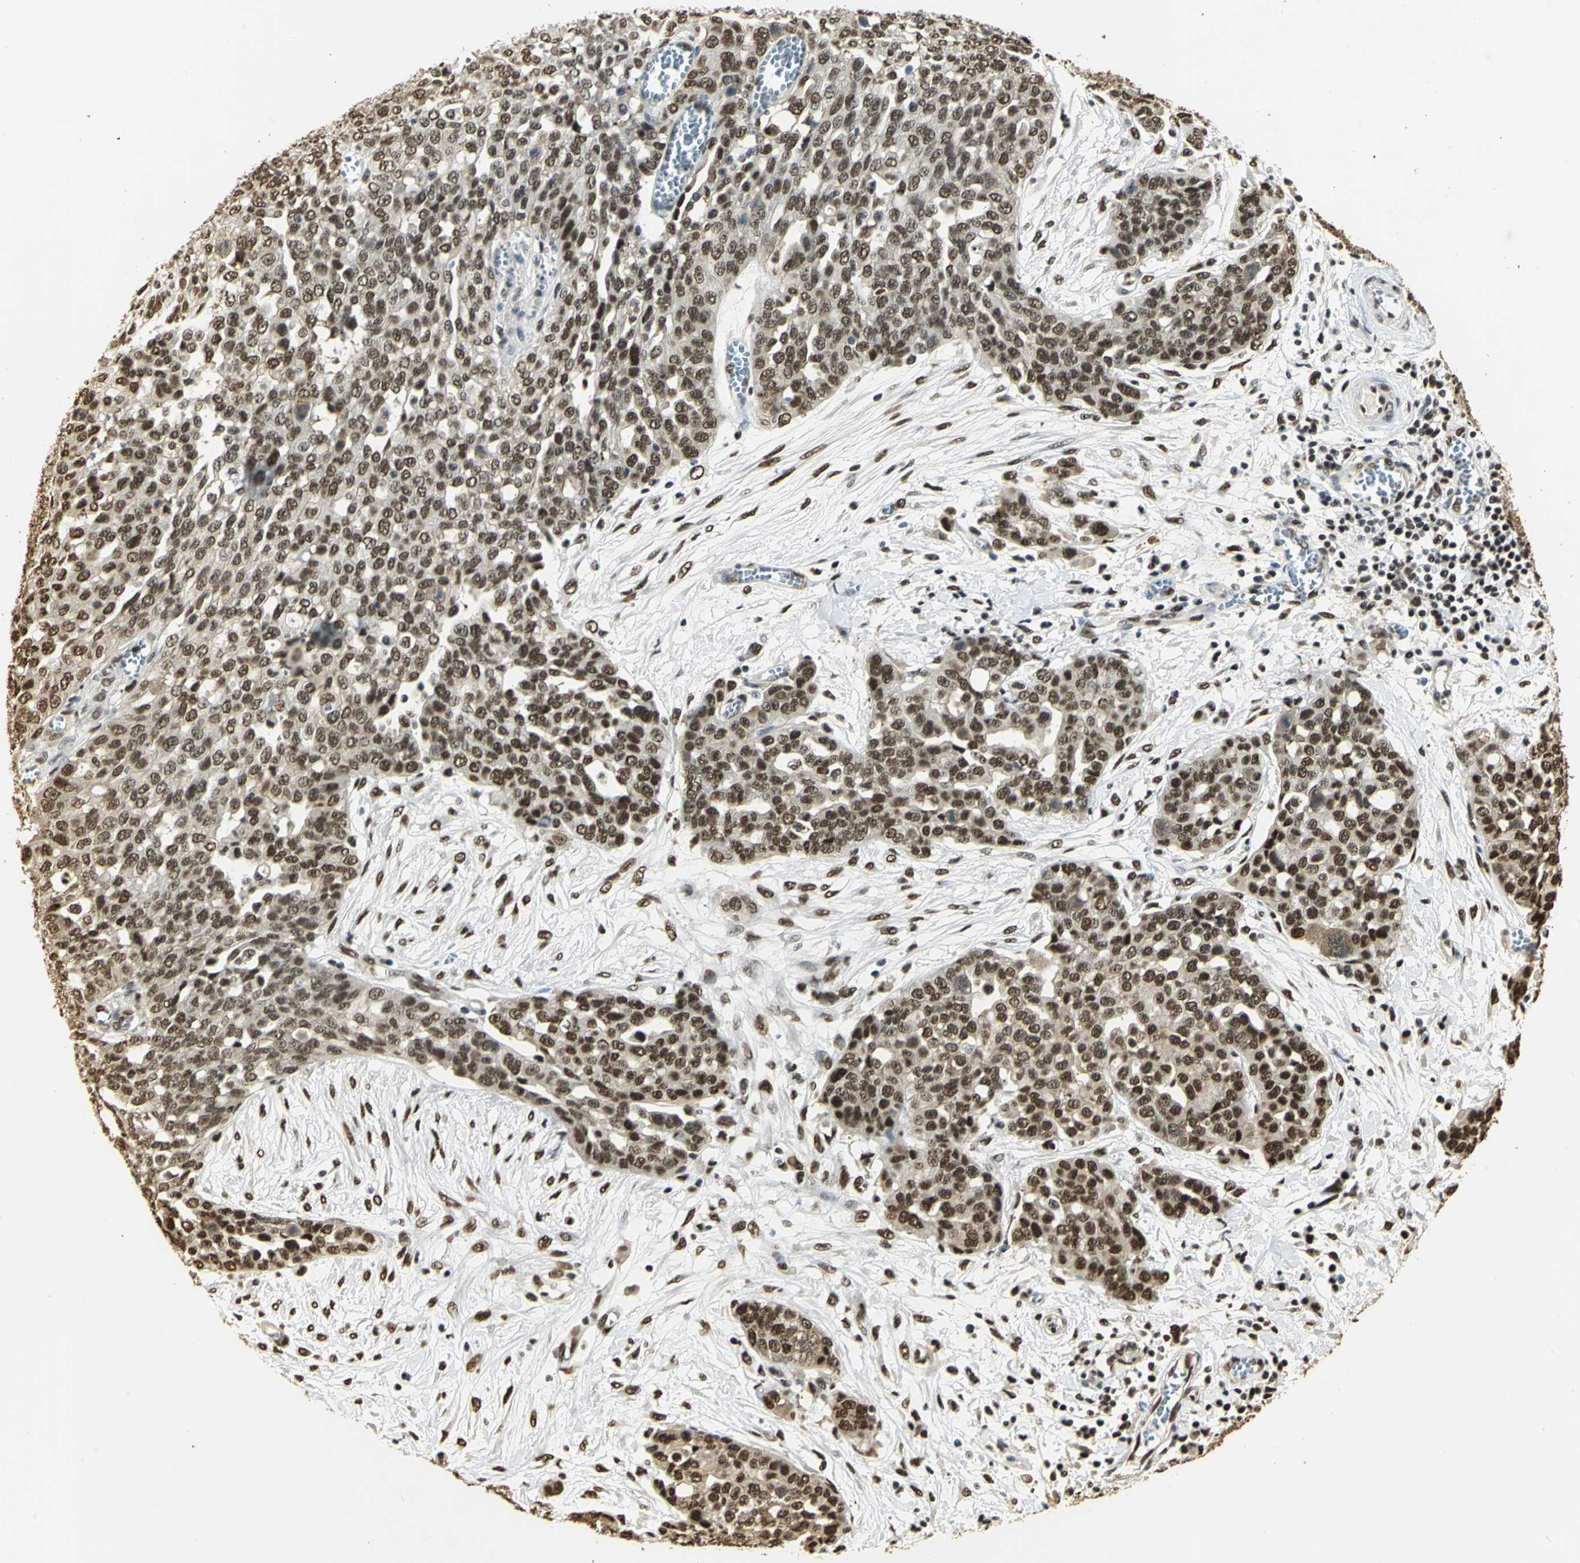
{"staining": {"intensity": "strong", "quantity": ">75%", "location": "cytoplasmic/membranous,nuclear"}, "tissue": "ovarian cancer", "cell_type": "Tumor cells", "image_type": "cancer", "snomed": [{"axis": "morphology", "description": "Cystadenocarcinoma, serous, NOS"}, {"axis": "topography", "description": "Soft tissue"}, {"axis": "topography", "description": "Ovary"}], "caption": "A brown stain labels strong cytoplasmic/membranous and nuclear positivity of a protein in ovarian cancer (serous cystadenocarcinoma) tumor cells. (Brightfield microscopy of DAB IHC at high magnification).", "gene": "SET", "patient": {"sex": "female", "age": 57}}